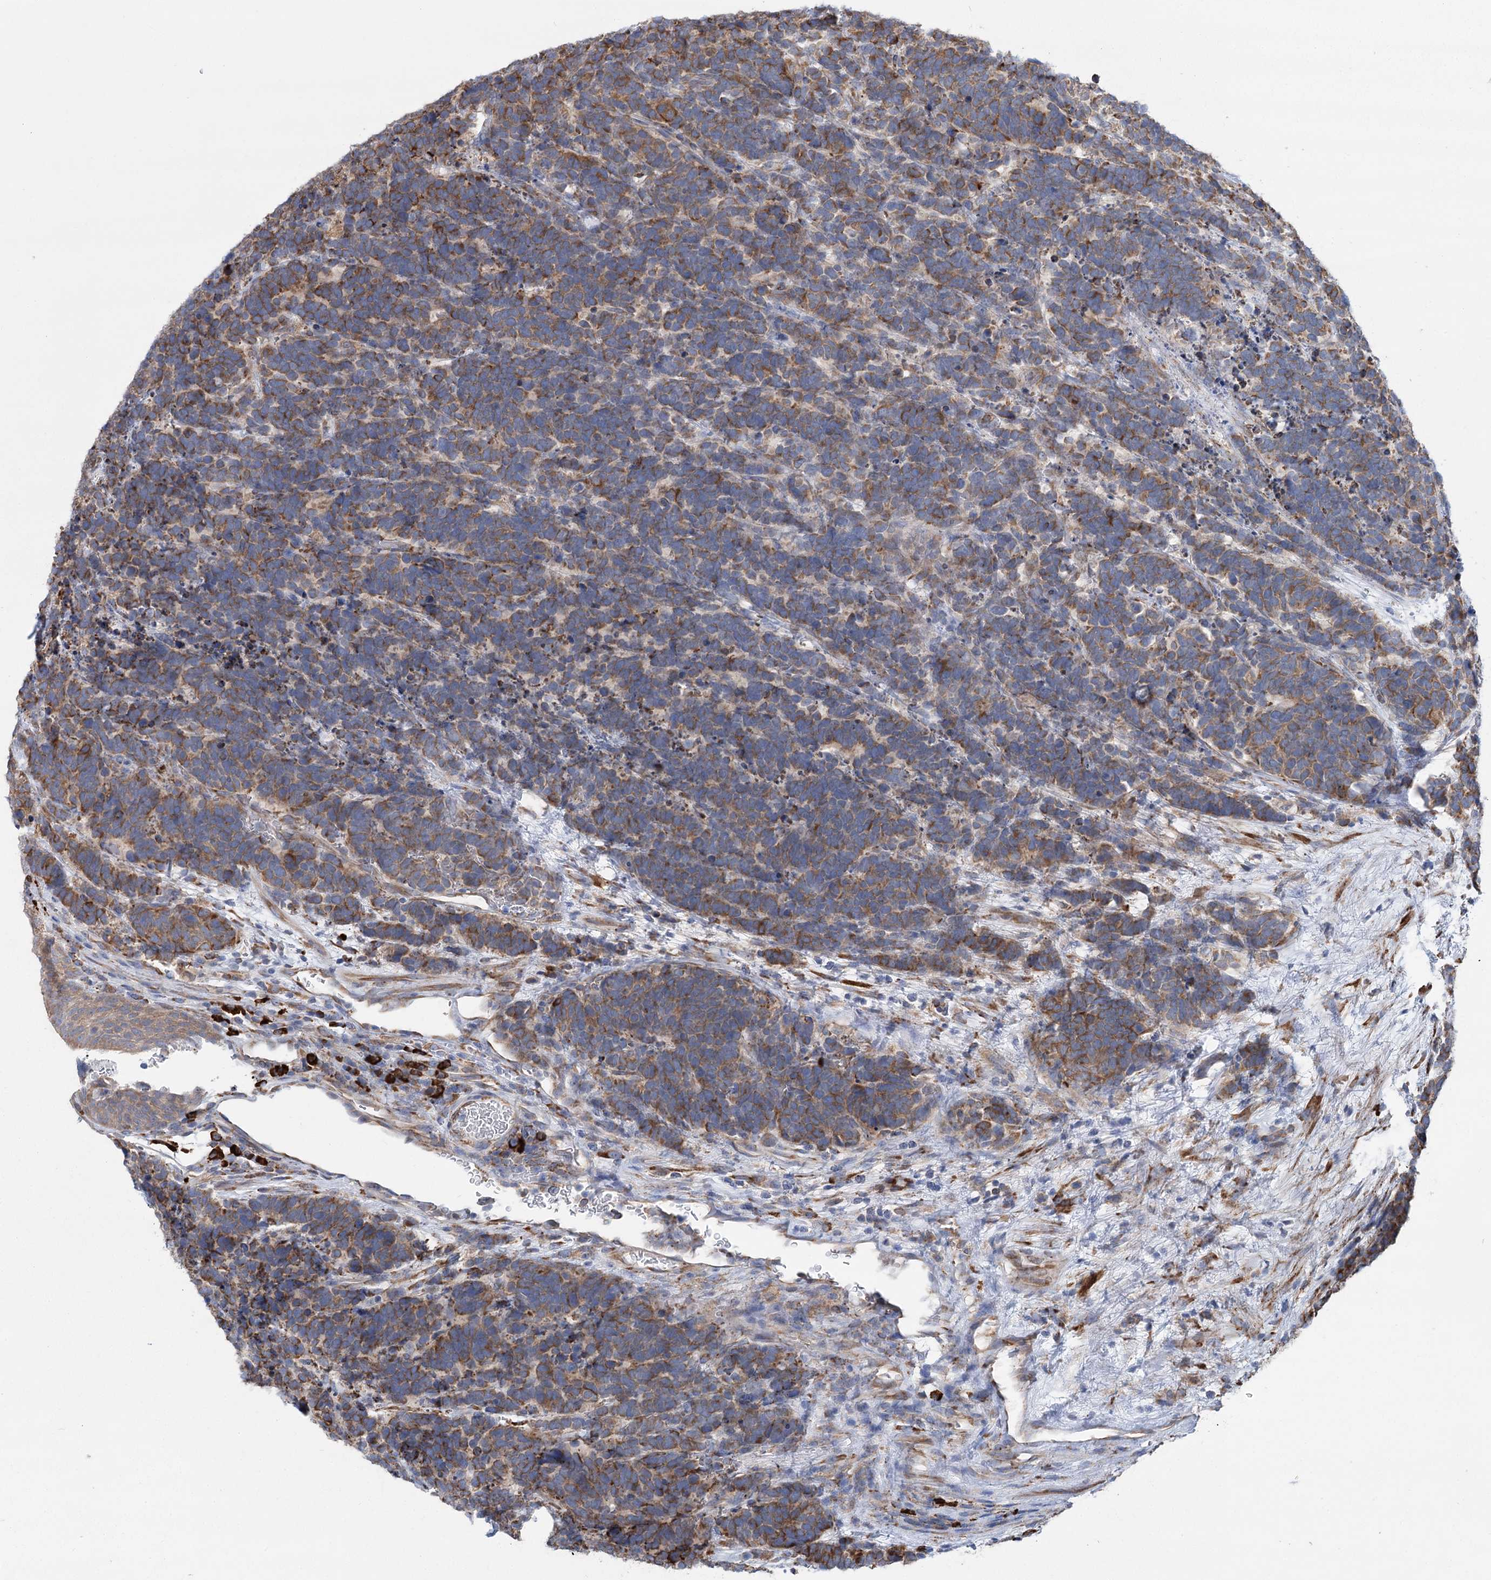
{"staining": {"intensity": "moderate", "quantity": "25%-75%", "location": "cytoplasmic/membranous"}, "tissue": "carcinoid", "cell_type": "Tumor cells", "image_type": "cancer", "snomed": [{"axis": "morphology", "description": "Carcinoma, NOS"}, {"axis": "morphology", "description": "Carcinoid, malignant, NOS"}, {"axis": "topography", "description": "Urinary bladder"}], "caption": "Carcinoma stained with DAB IHC shows medium levels of moderate cytoplasmic/membranous positivity in about 25%-75% of tumor cells.", "gene": "METTL24", "patient": {"sex": "male", "age": 57}}